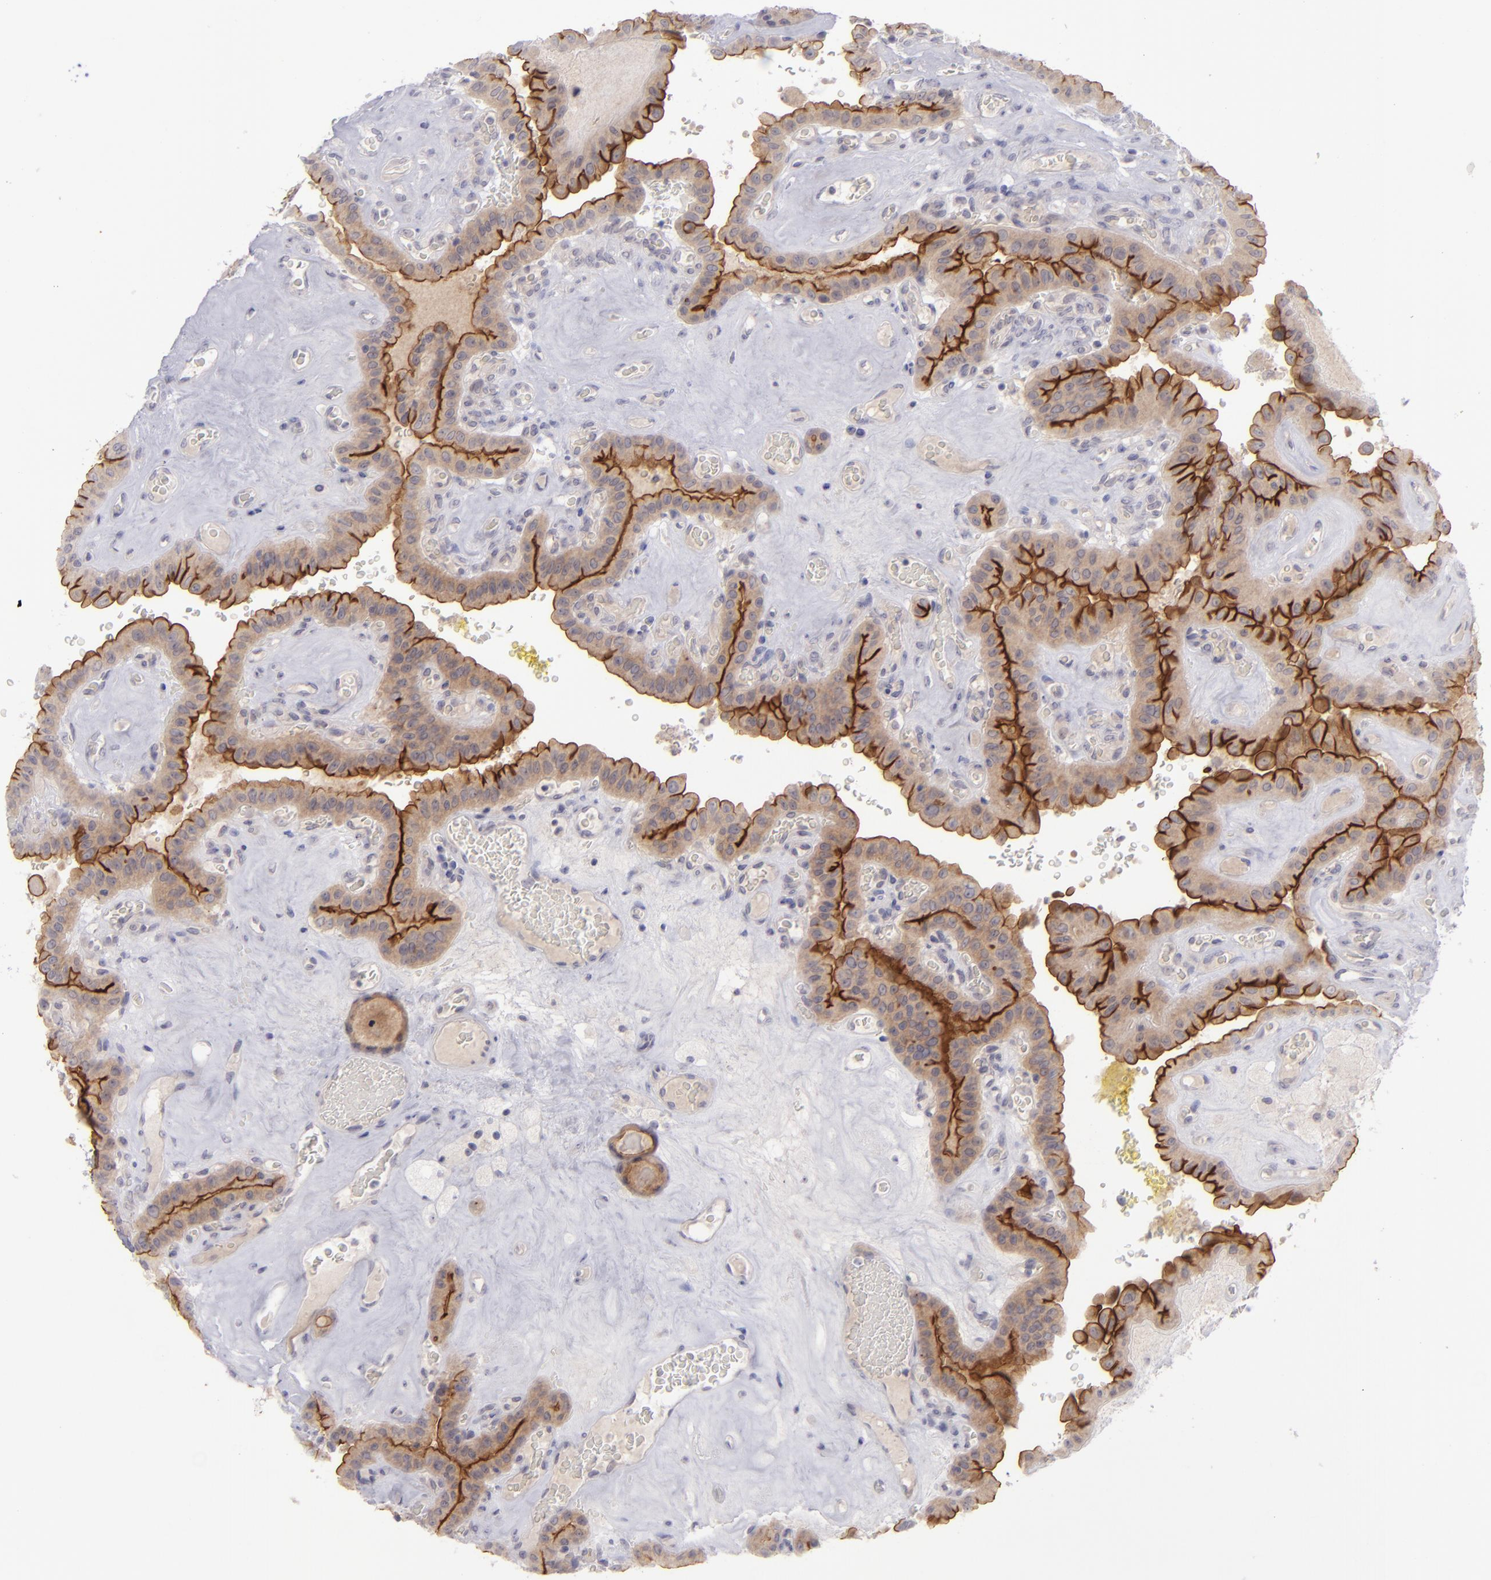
{"staining": {"intensity": "moderate", "quantity": ">75%", "location": "cytoplasmic/membranous"}, "tissue": "thyroid cancer", "cell_type": "Tumor cells", "image_type": "cancer", "snomed": [{"axis": "morphology", "description": "Papillary adenocarcinoma, NOS"}, {"axis": "topography", "description": "Thyroid gland"}], "caption": "Papillary adenocarcinoma (thyroid) stained with DAB (3,3'-diaminobenzidine) immunohistochemistry demonstrates medium levels of moderate cytoplasmic/membranous expression in about >75% of tumor cells. The protein is stained brown, and the nuclei are stained in blue (DAB (3,3'-diaminobenzidine) IHC with brightfield microscopy, high magnification).", "gene": "EVPL", "patient": {"sex": "male", "age": 87}}